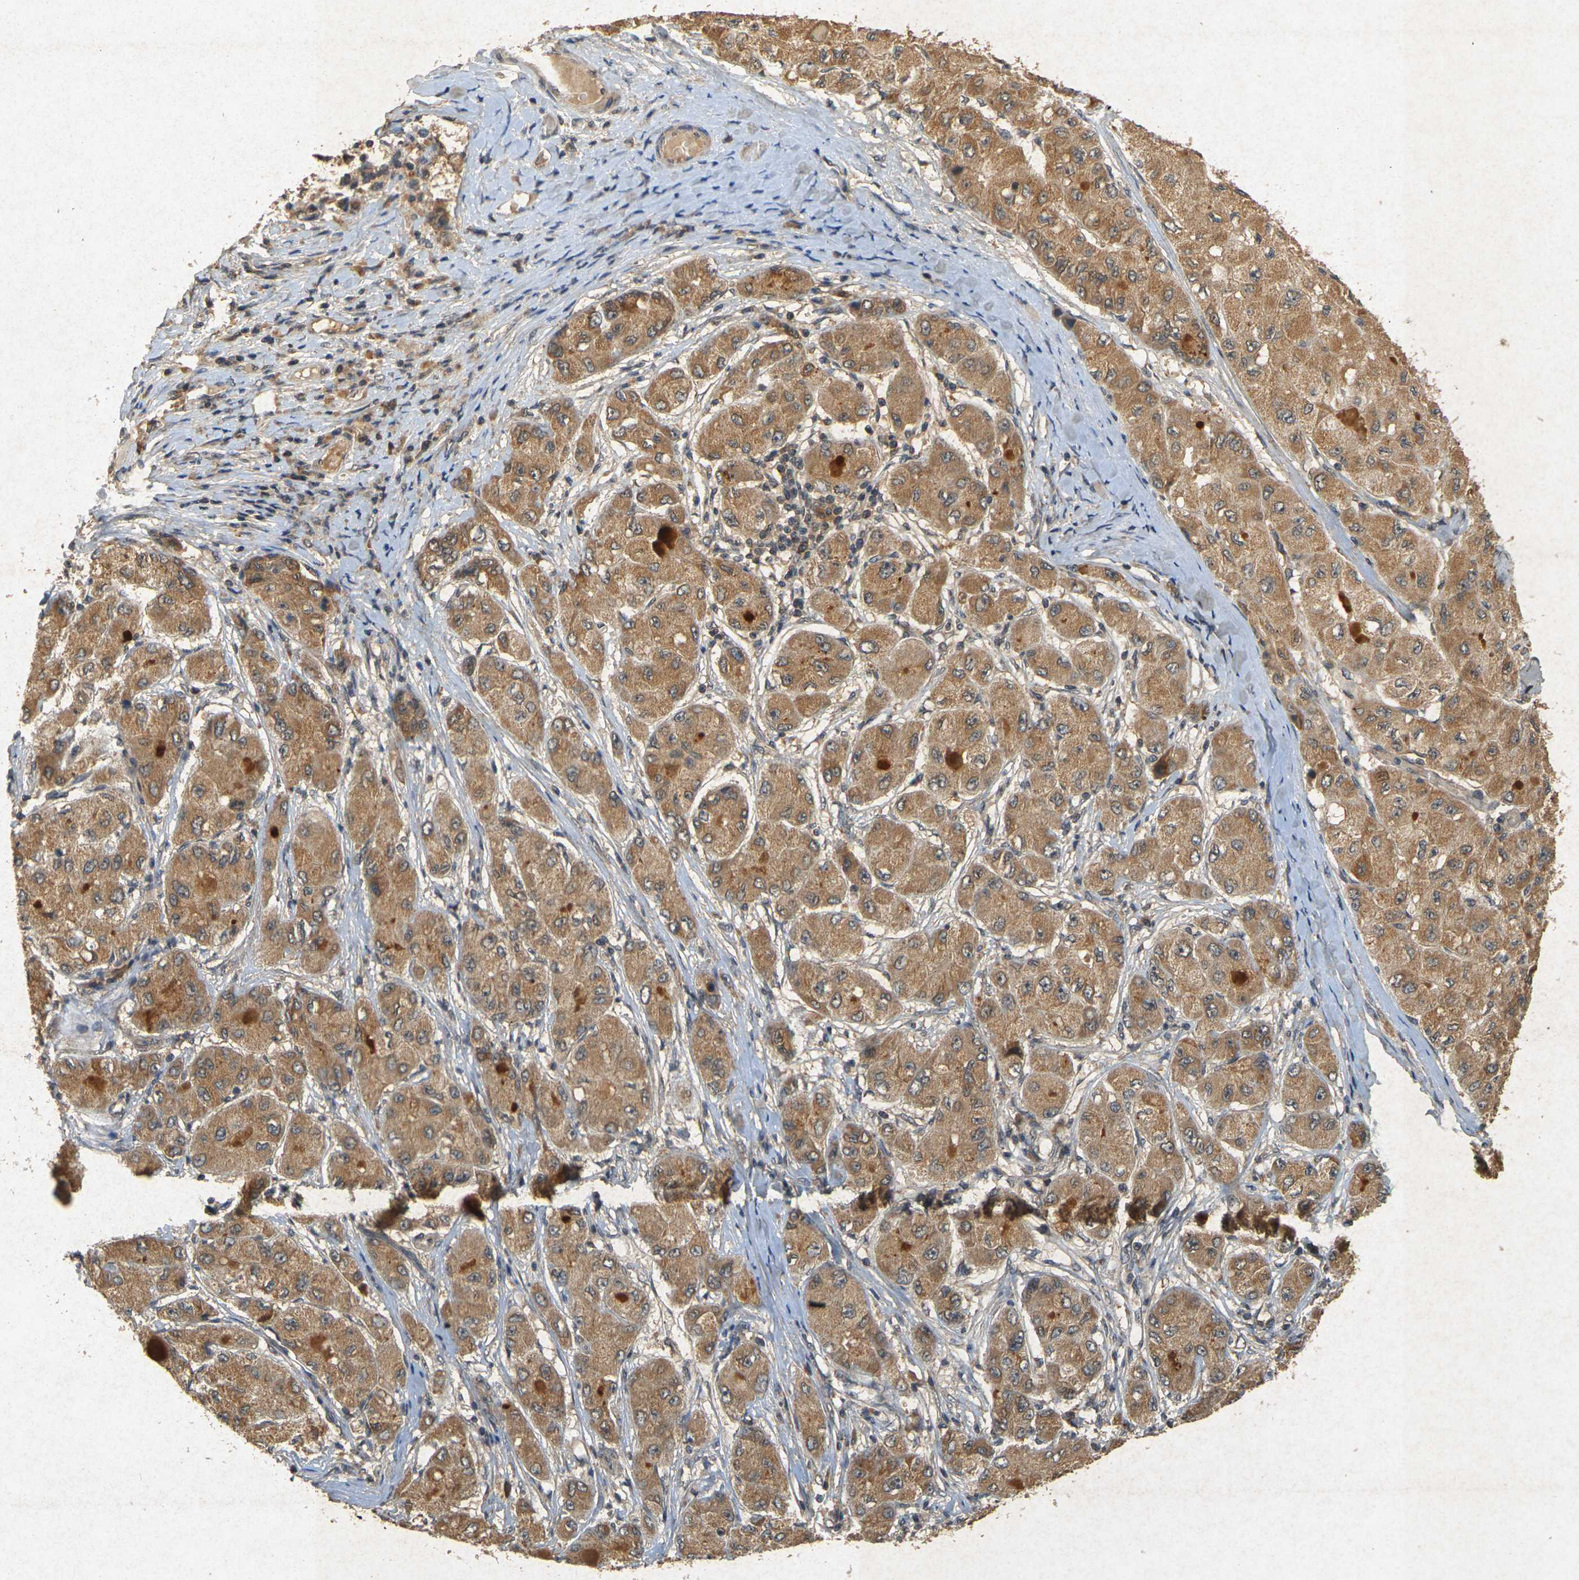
{"staining": {"intensity": "moderate", "quantity": ">75%", "location": "cytoplasmic/membranous"}, "tissue": "liver cancer", "cell_type": "Tumor cells", "image_type": "cancer", "snomed": [{"axis": "morphology", "description": "Carcinoma, Hepatocellular, NOS"}, {"axis": "topography", "description": "Liver"}], "caption": "Liver cancer (hepatocellular carcinoma) tissue displays moderate cytoplasmic/membranous positivity in about >75% of tumor cells, visualized by immunohistochemistry.", "gene": "ERN1", "patient": {"sex": "male", "age": 80}}